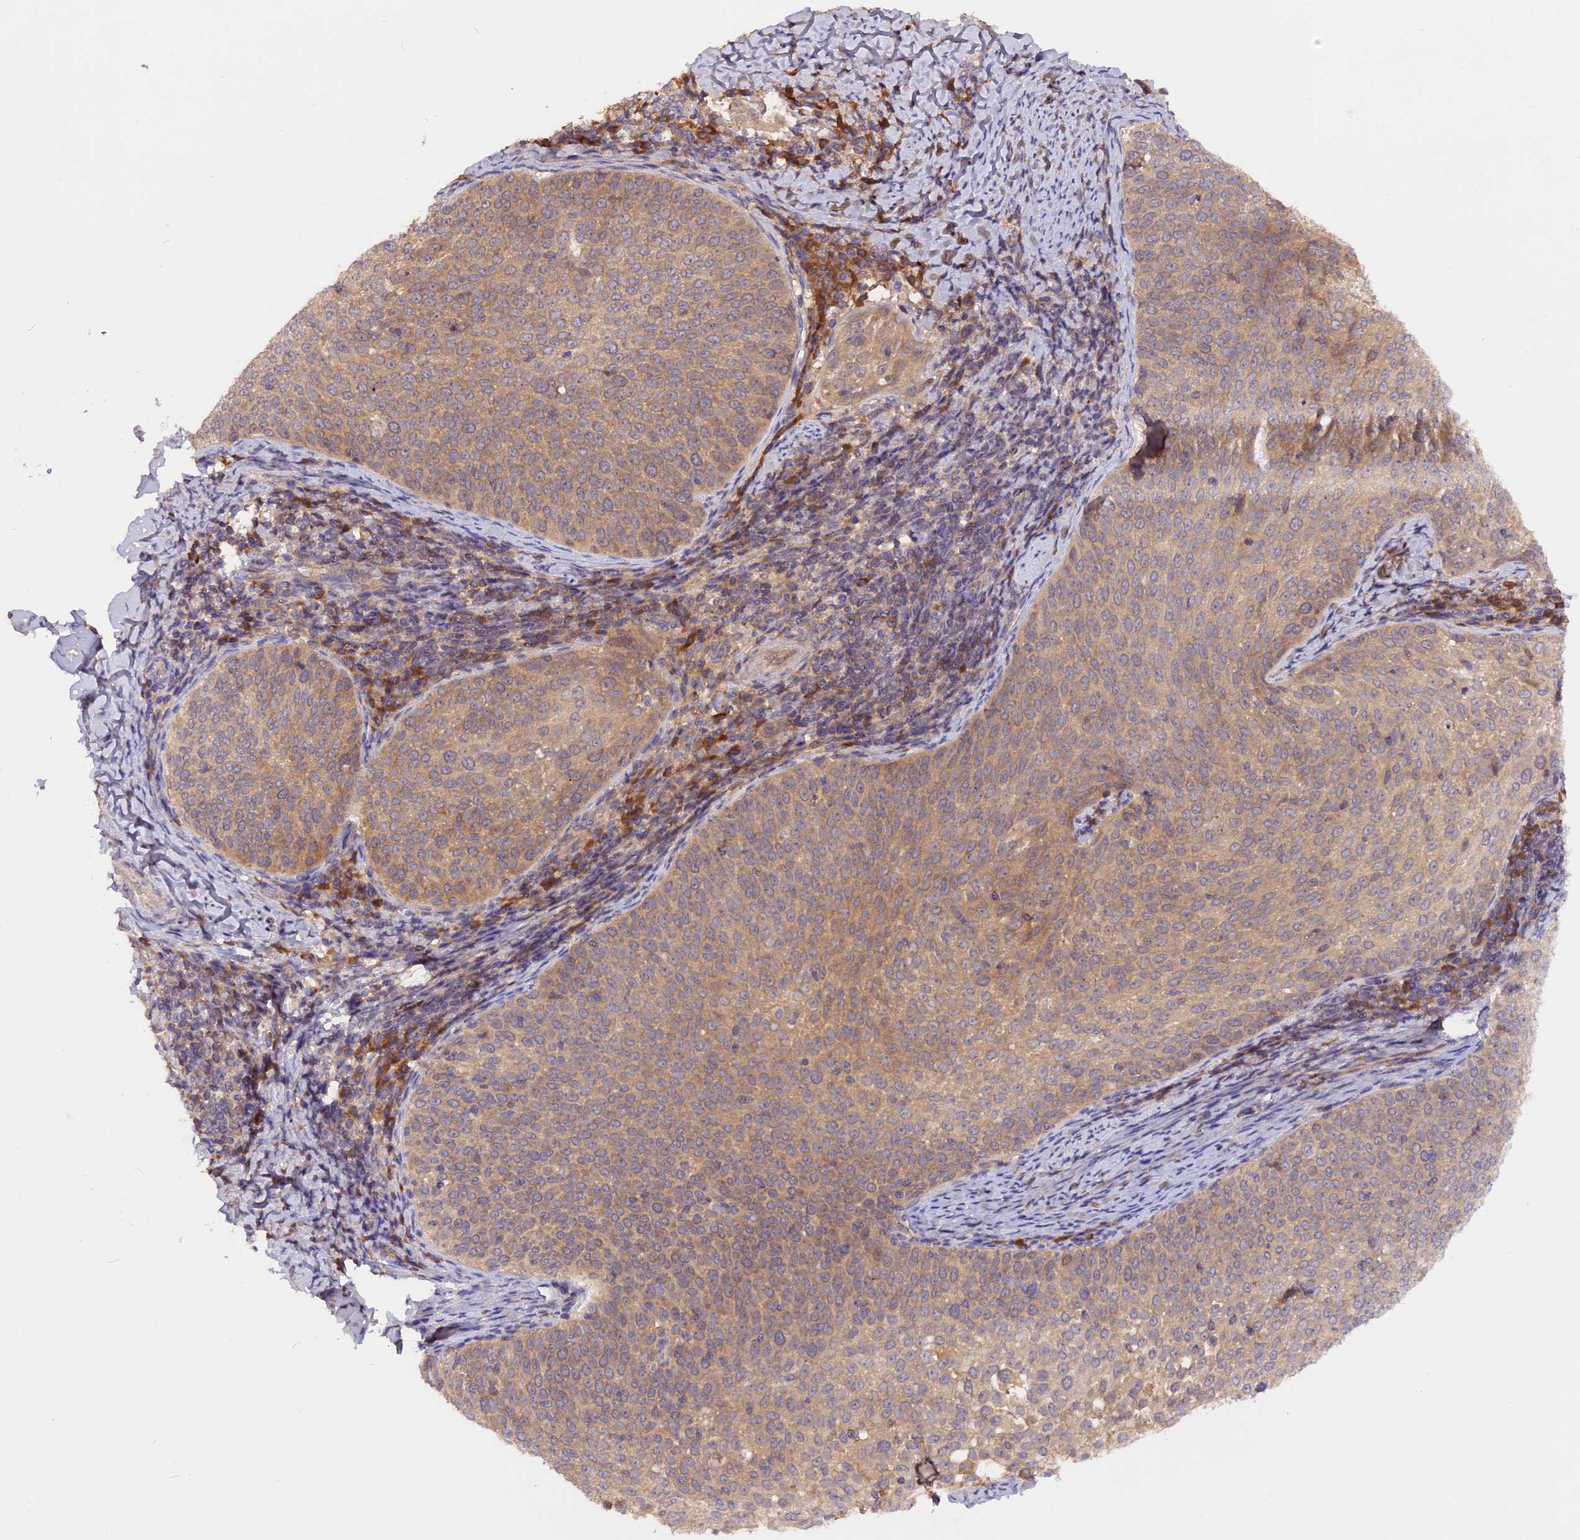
{"staining": {"intensity": "moderate", "quantity": ">75%", "location": "cytoplasmic/membranous"}, "tissue": "cervical cancer", "cell_type": "Tumor cells", "image_type": "cancer", "snomed": [{"axis": "morphology", "description": "Squamous cell carcinoma, NOS"}, {"axis": "topography", "description": "Cervix"}], "caption": "A photomicrograph of cervical squamous cell carcinoma stained for a protein demonstrates moderate cytoplasmic/membranous brown staining in tumor cells. Nuclei are stained in blue.", "gene": "MARK4", "patient": {"sex": "female", "age": 57}}